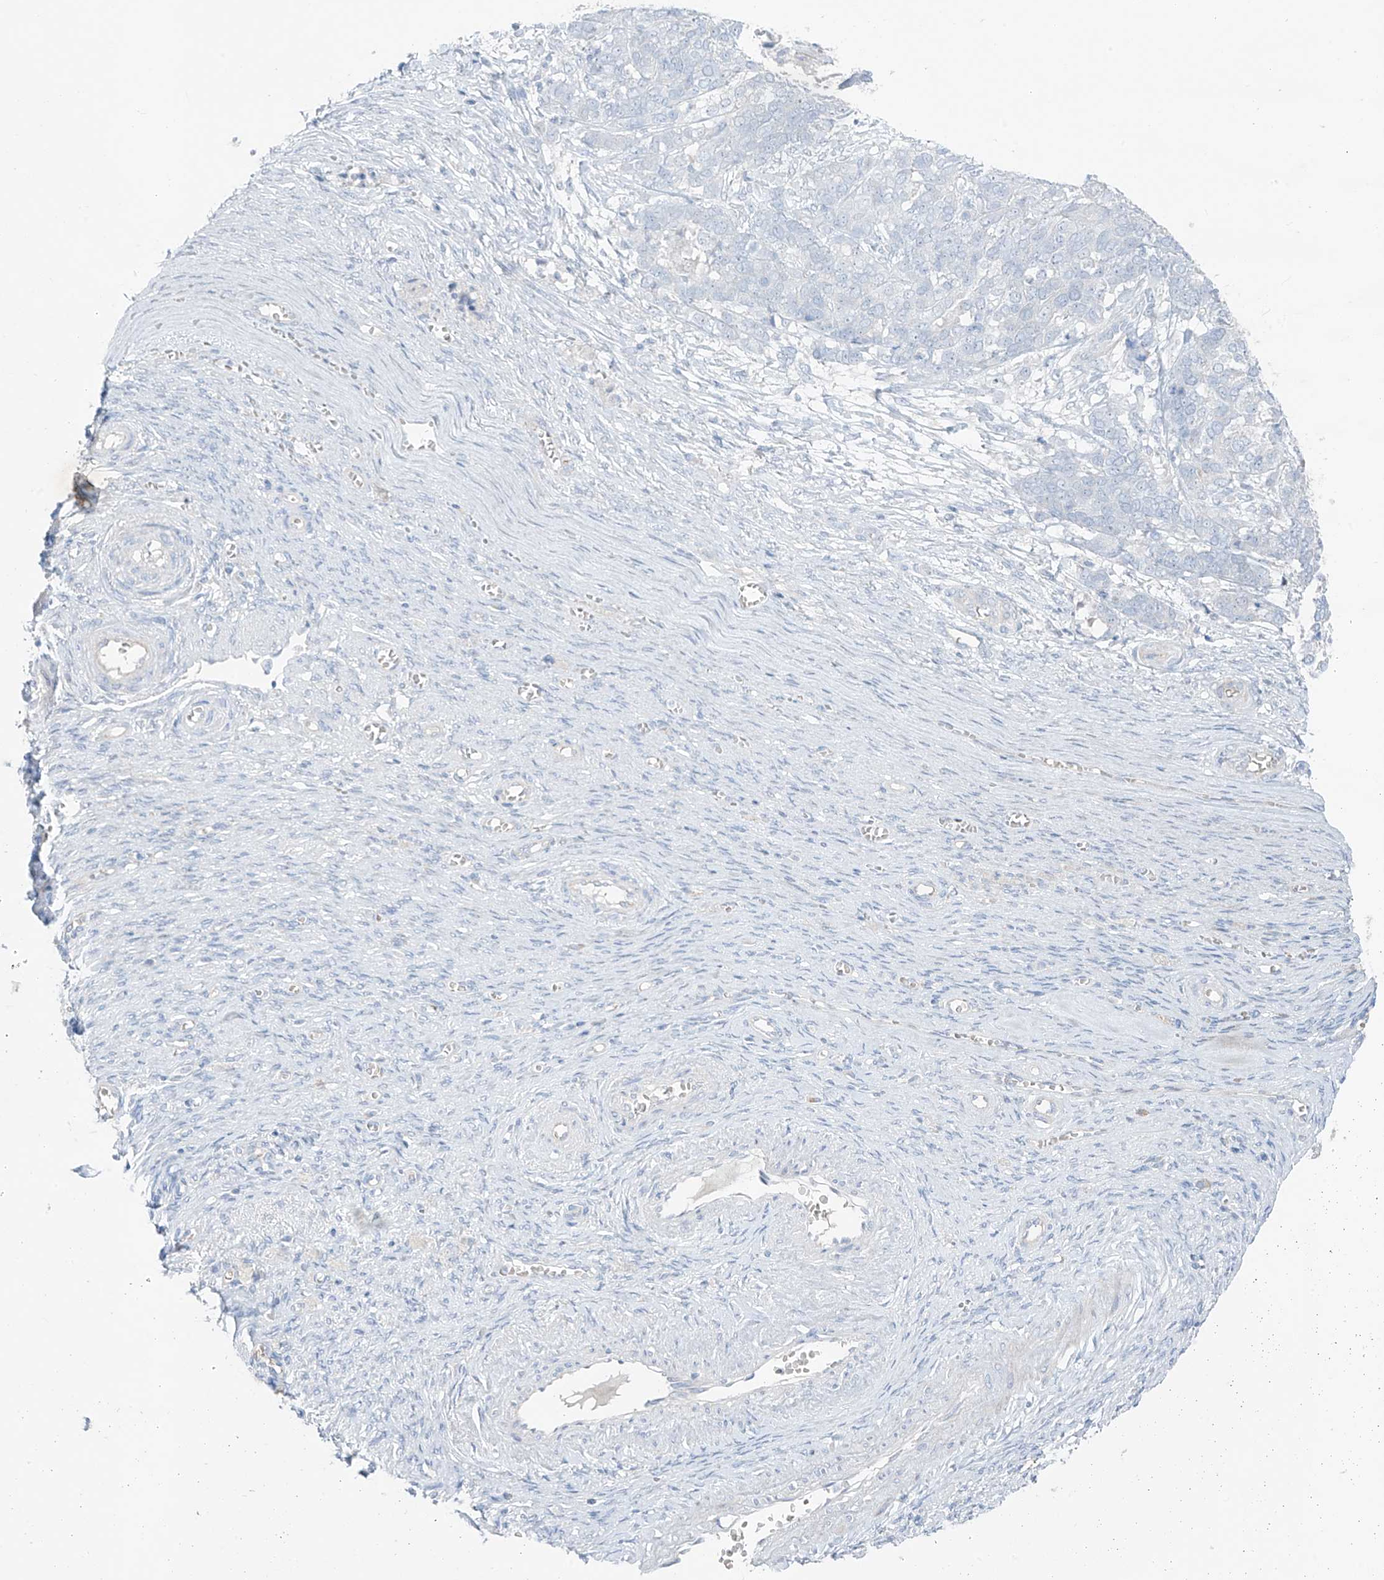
{"staining": {"intensity": "negative", "quantity": "none", "location": "none"}, "tissue": "ovarian cancer", "cell_type": "Tumor cells", "image_type": "cancer", "snomed": [{"axis": "morphology", "description": "Cystadenocarcinoma, serous, NOS"}, {"axis": "topography", "description": "Ovary"}], "caption": "Immunohistochemistry (IHC) of human ovarian serous cystadenocarcinoma demonstrates no expression in tumor cells.", "gene": "ASPRV1", "patient": {"sex": "female", "age": 44}}